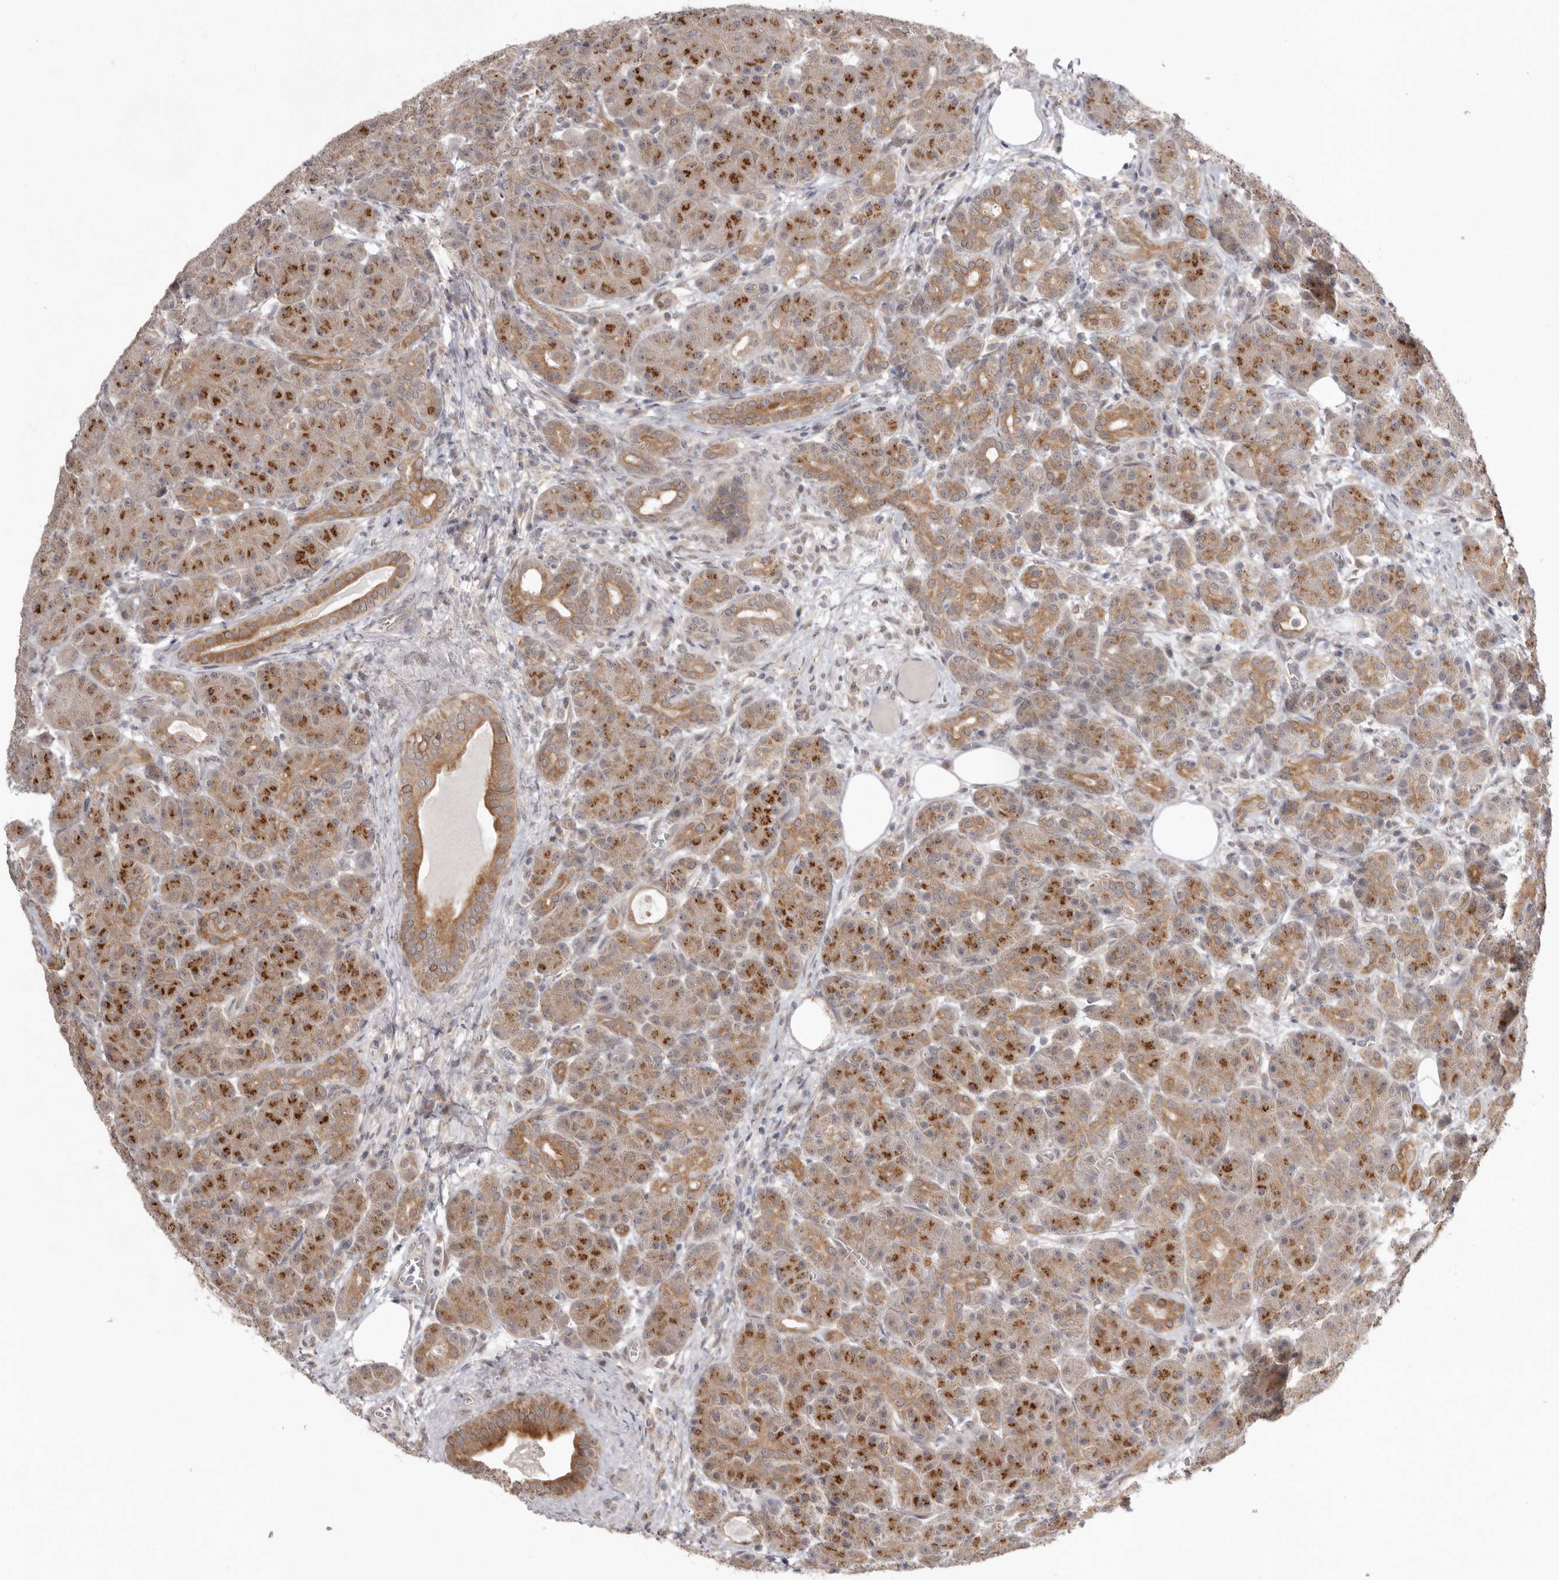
{"staining": {"intensity": "strong", "quantity": "25%-75%", "location": "cytoplasmic/membranous"}, "tissue": "pancreas", "cell_type": "Exocrine glandular cells", "image_type": "normal", "snomed": [{"axis": "morphology", "description": "Normal tissue, NOS"}, {"axis": "topography", "description": "Pancreas"}], "caption": "IHC (DAB) staining of benign human pancreas exhibits strong cytoplasmic/membranous protein expression in about 25%-75% of exocrine glandular cells.", "gene": "NSUN4", "patient": {"sex": "male", "age": 63}}